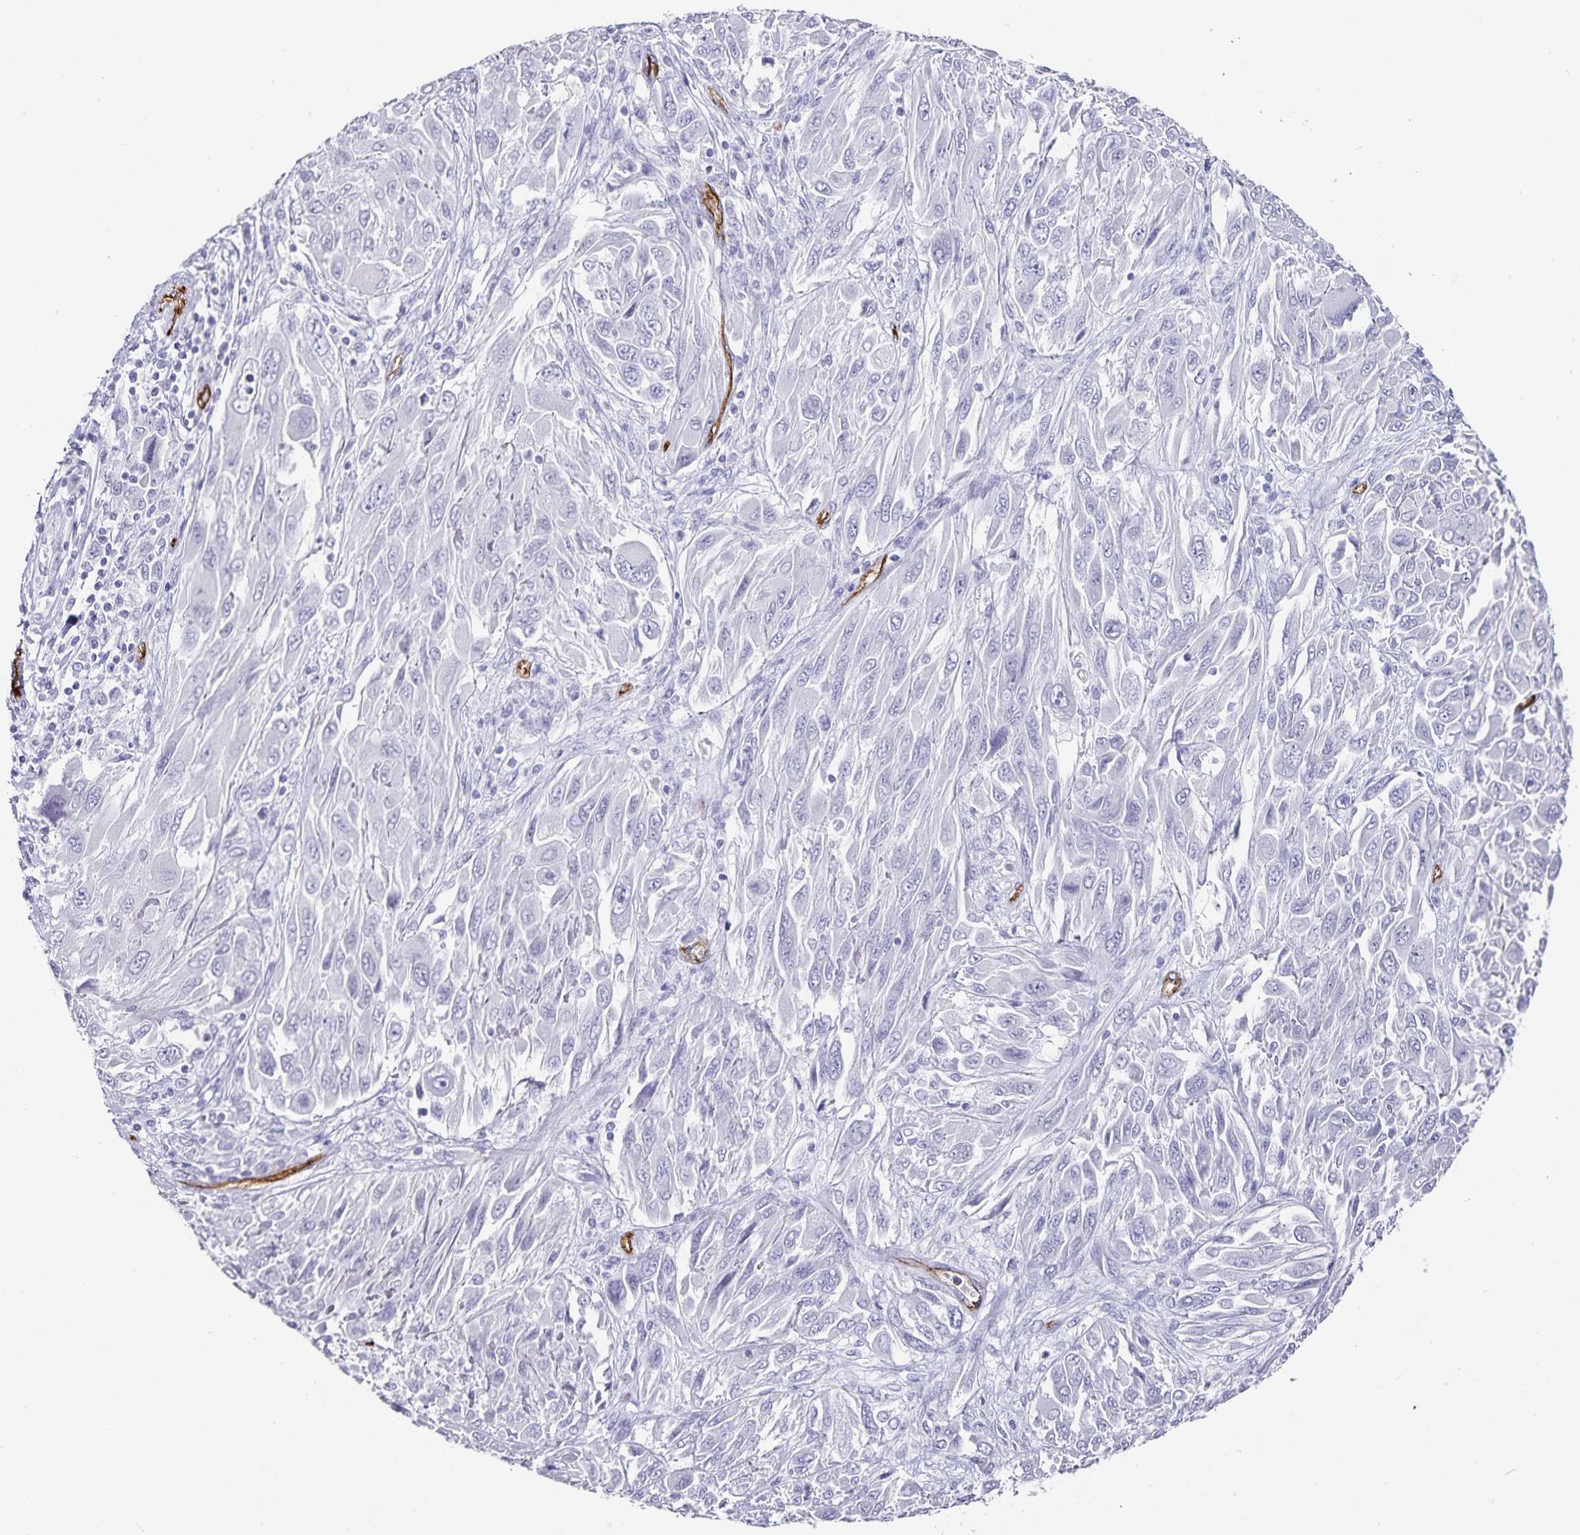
{"staining": {"intensity": "negative", "quantity": "none", "location": "none"}, "tissue": "melanoma", "cell_type": "Tumor cells", "image_type": "cancer", "snomed": [{"axis": "morphology", "description": "Malignant melanoma, NOS"}, {"axis": "topography", "description": "Skin"}], "caption": "Image shows no protein expression in tumor cells of malignant melanoma tissue.", "gene": "PODXL", "patient": {"sex": "female", "age": 91}}